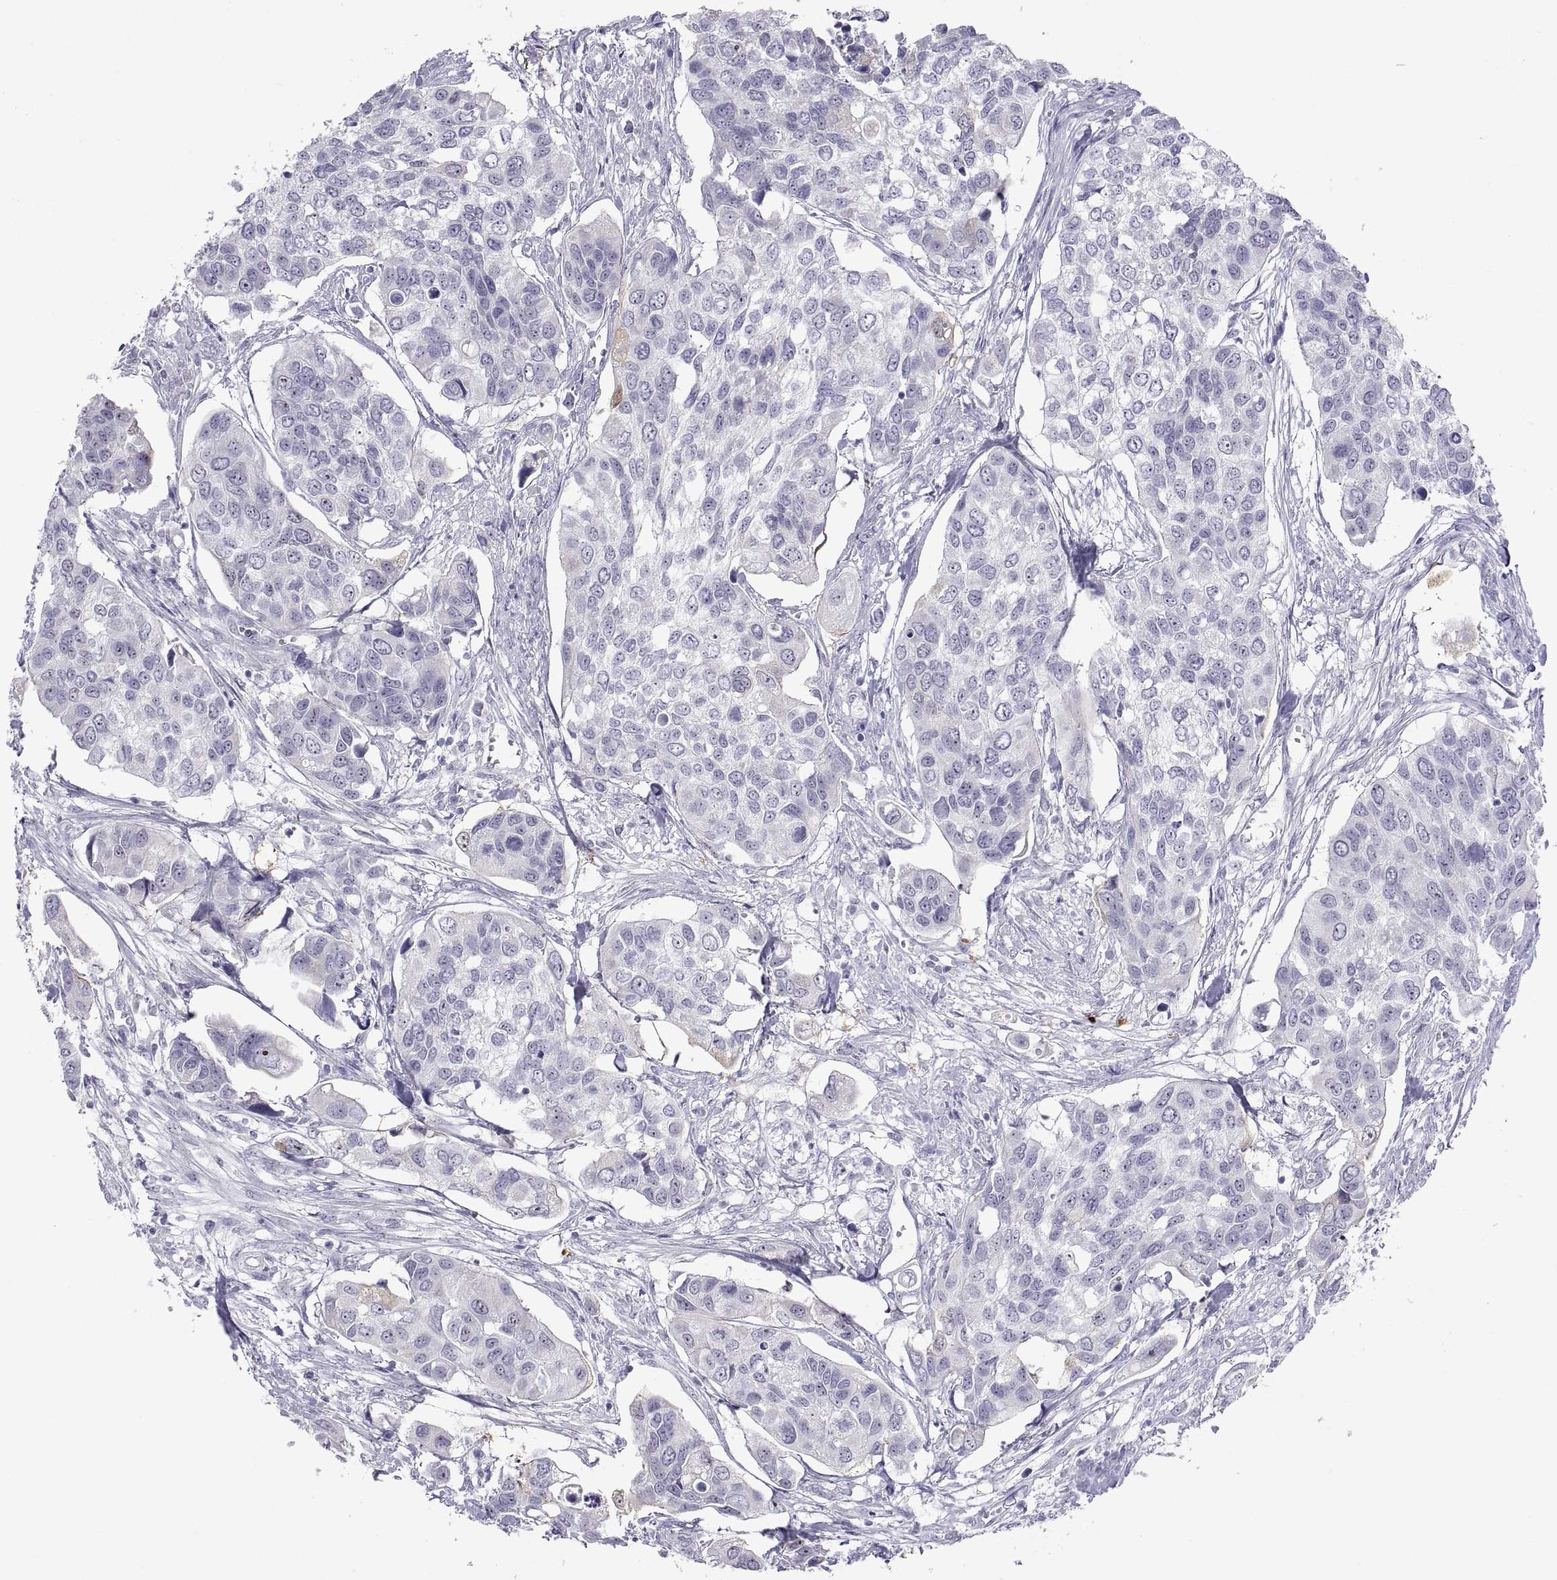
{"staining": {"intensity": "negative", "quantity": "none", "location": "none"}, "tissue": "urothelial cancer", "cell_type": "Tumor cells", "image_type": "cancer", "snomed": [{"axis": "morphology", "description": "Urothelial carcinoma, High grade"}, {"axis": "topography", "description": "Urinary bladder"}], "caption": "High magnification brightfield microscopy of urothelial cancer stained with DAB (3,3'-diaminobenzidine) (brown) and counterstained with hematoxylin (blue): tumor cells show no significant expression. The staining is performed using DAB (3,3'-diaminobenzidine) brown chromogen with nuclei counter-stained in using hematoxylin.", "gene": "VSX2", "patient": {"sex": "male", "age": 60}}